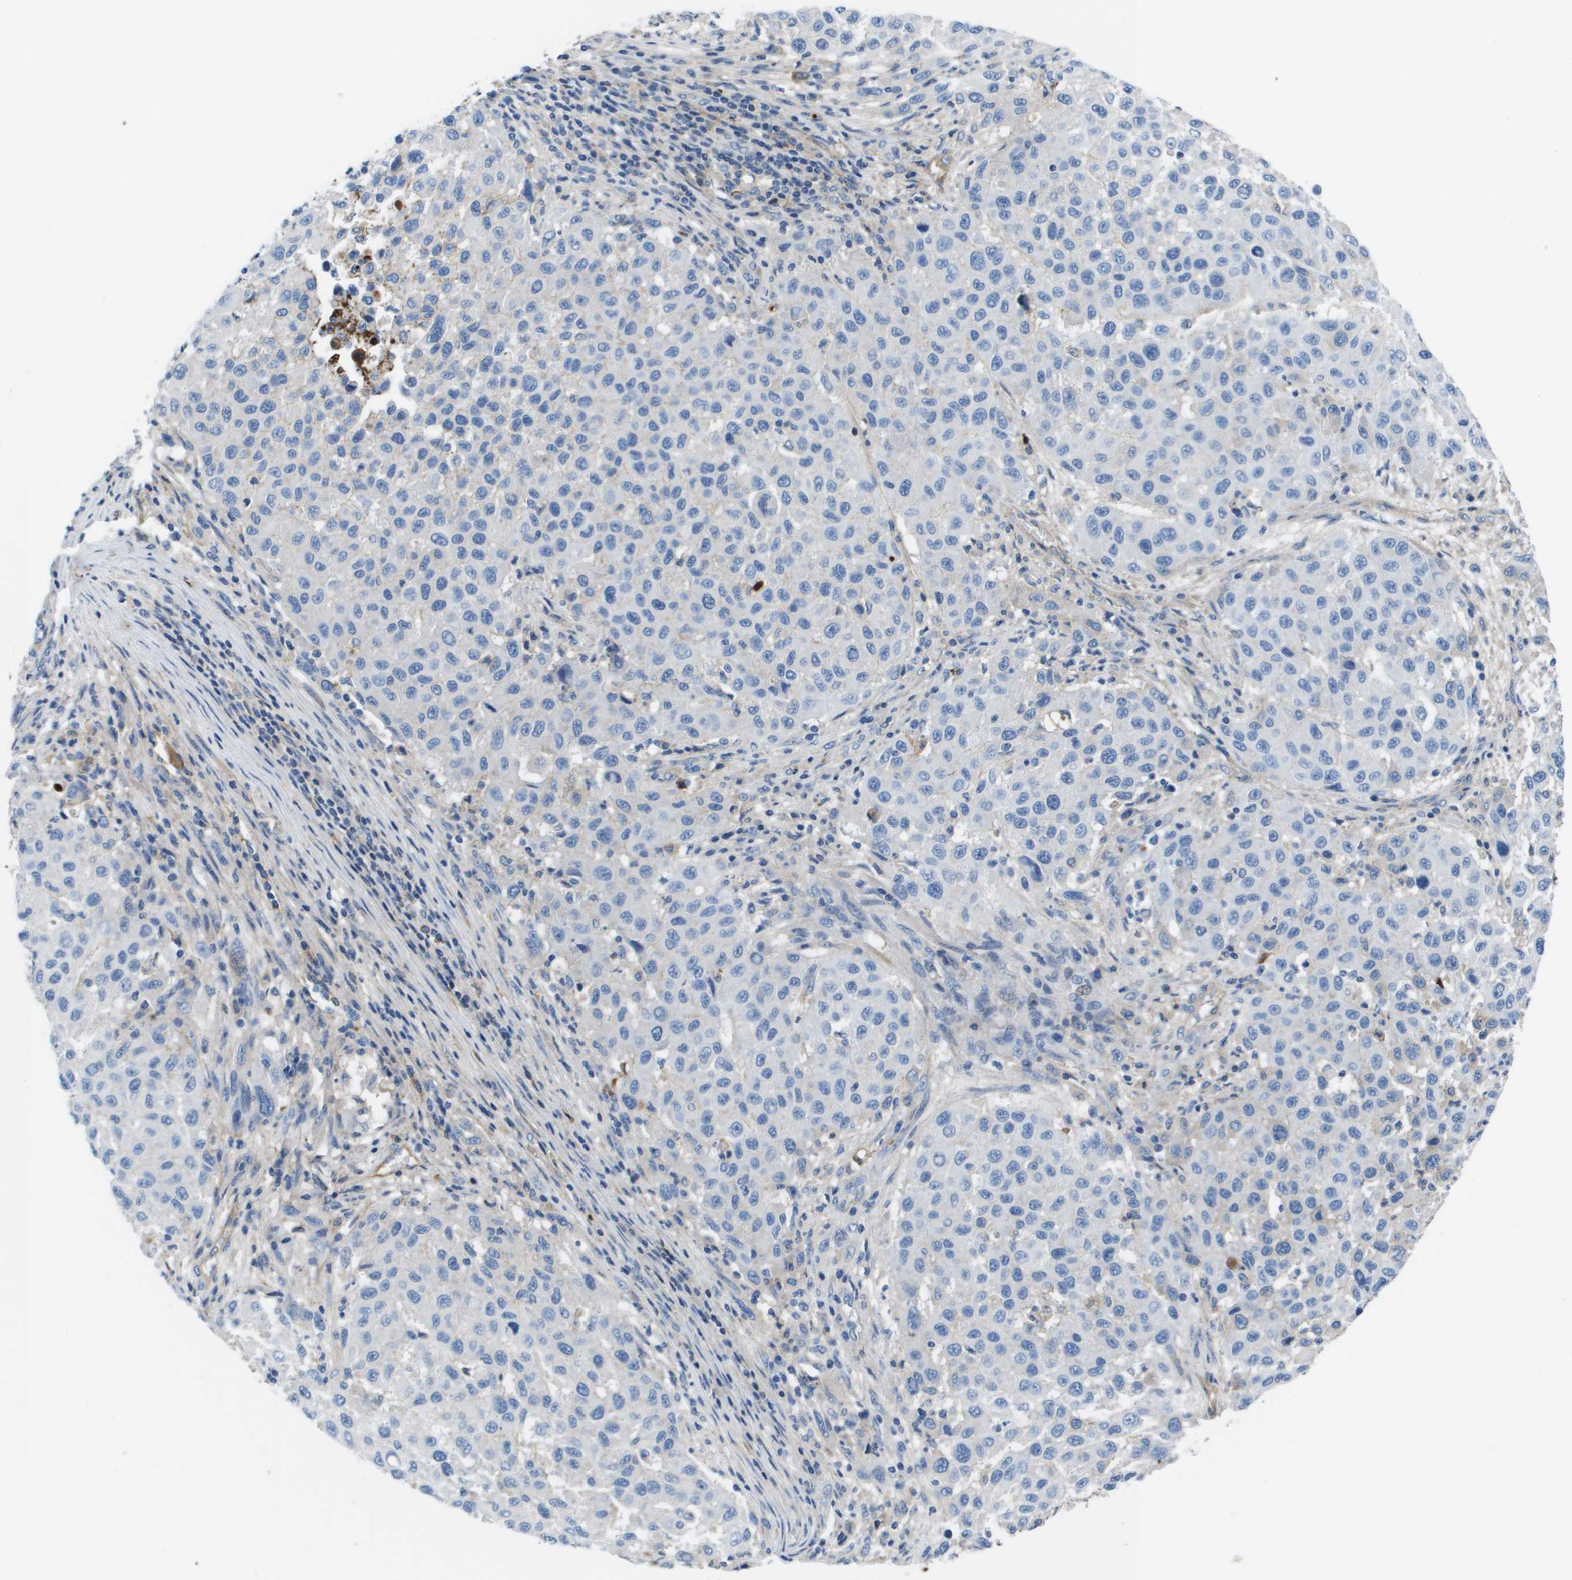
{"staining": {"intensity": "negative", "quantity": "none", "location": "none"}, "tissue": "melanoma", "cell_type": "Tumor cells", "image_type": "cancer", "snomed": [{"axis": "morphology", "description": "Malignant melanoma, Metastatic site"}, {"axis": "topography", "description": "Lymph node"}], "caption": "Immunohistochemistry (IHC) histopathology image of neoplastic tissue: malignant melanoma (metastatic site) stained with DAB reveals no significant protein positivity in tumor cells.", "gene": "VTN", "patient": {"sex": "male", "age": 61}}